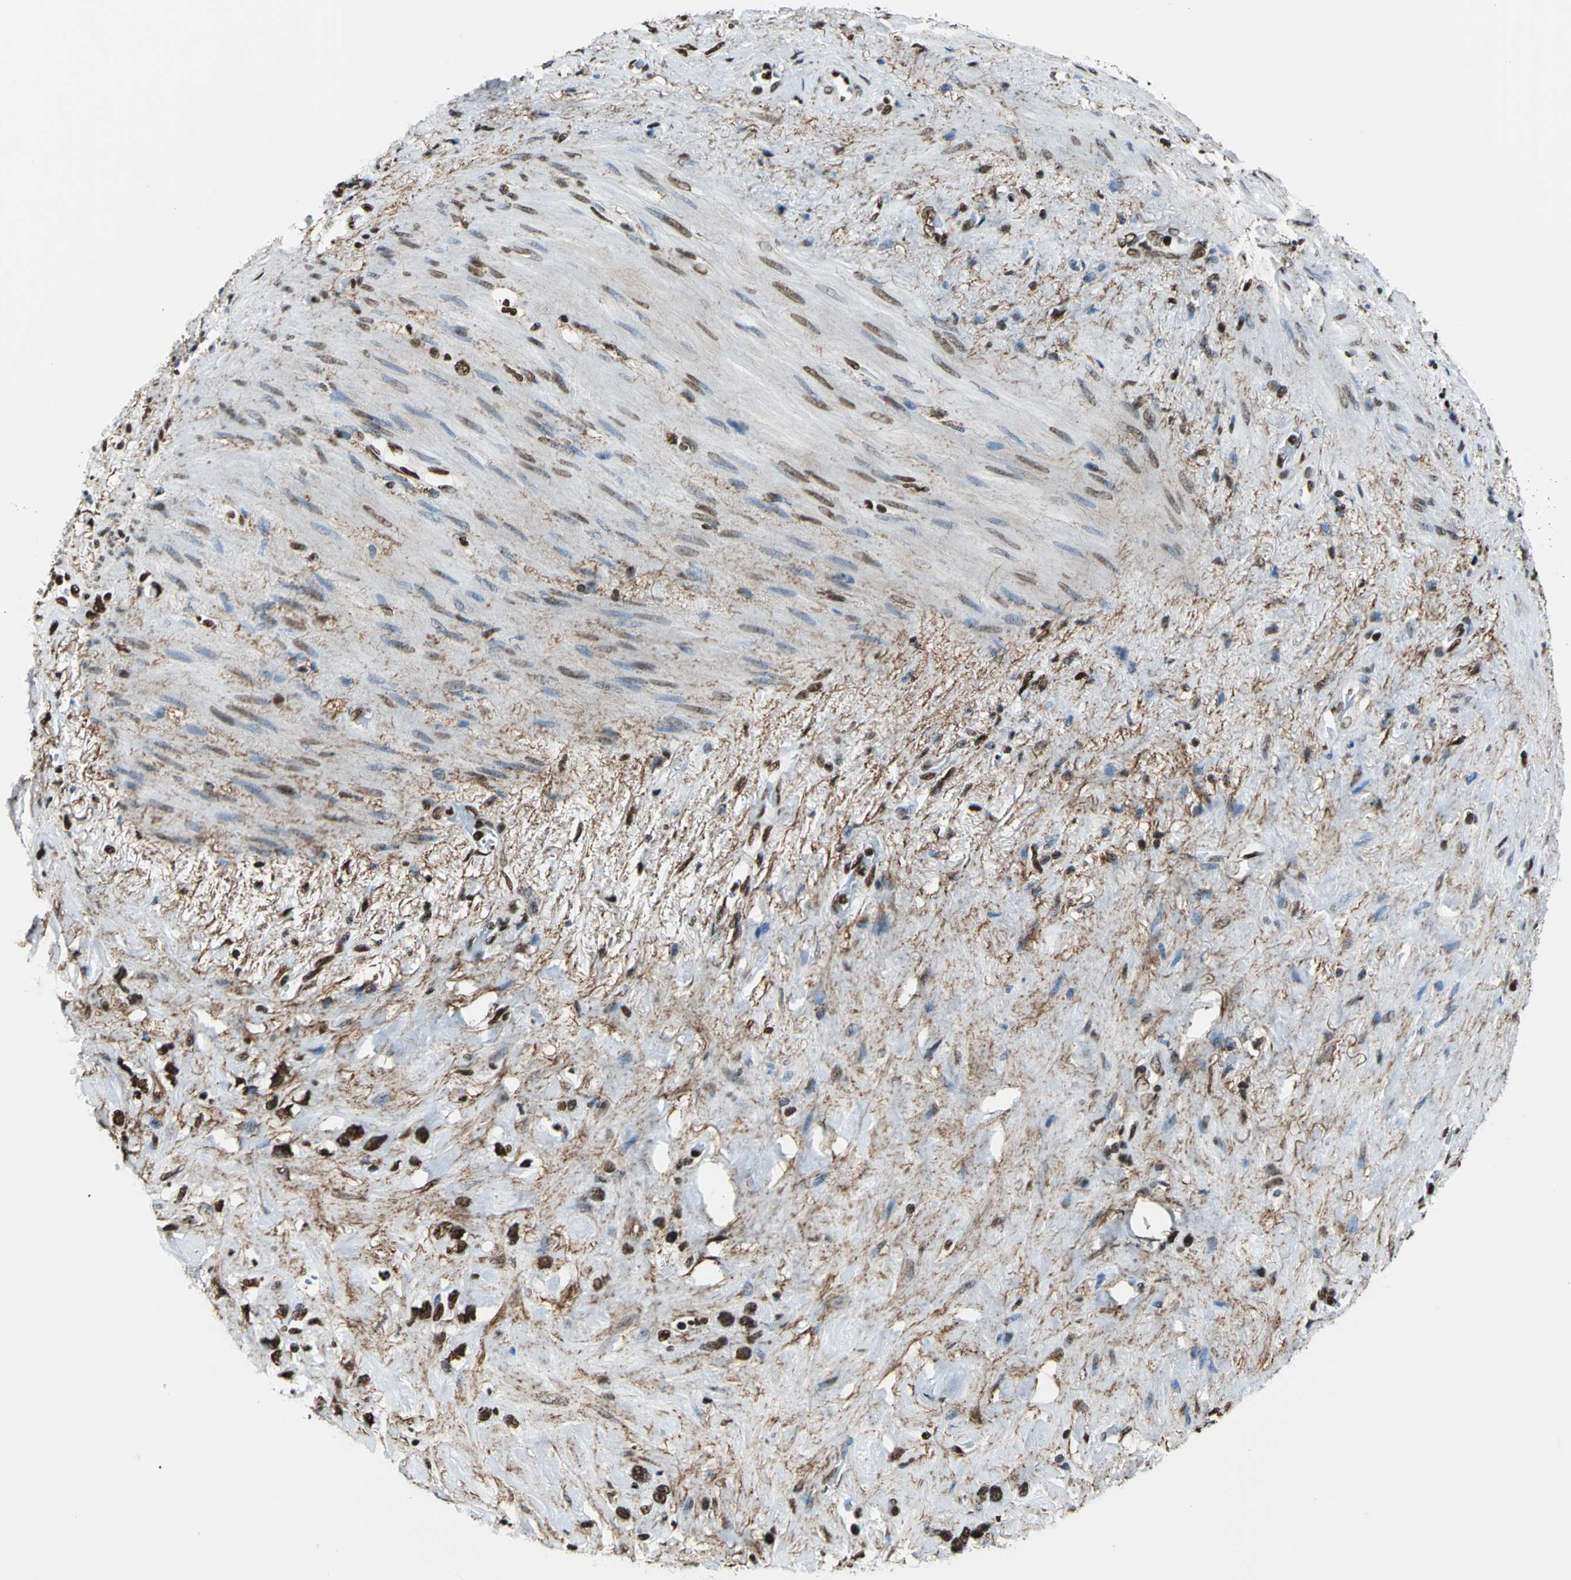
{"staining": {"intensity": "strong", "quantity": ">75%", "location": "nuclear"}, "tissue": "stomach cancer", "cell_type": "Tumor cells", "image_type": "cancer", "snomed": [{"axis": "morphology", "description": "Normal tissue, NOS"}, {"axis": "morphology", "description": "Adenocarcinoma, NOS"}, {"axis": "morphology", "description": "Adenocarcinoma, High grade"}, {"axis": "topography", "description": "Stomach, upper"}, {"axis": "topography", "description": "Stomach"}], "caption": "The immunohistochemical stain highlights strong nuclear positivity in tumor cells of stomach cancer (adenocarcinoma) tissue.", "gene": "APEX1", "patient": {"sex": "female", "age": 65}}